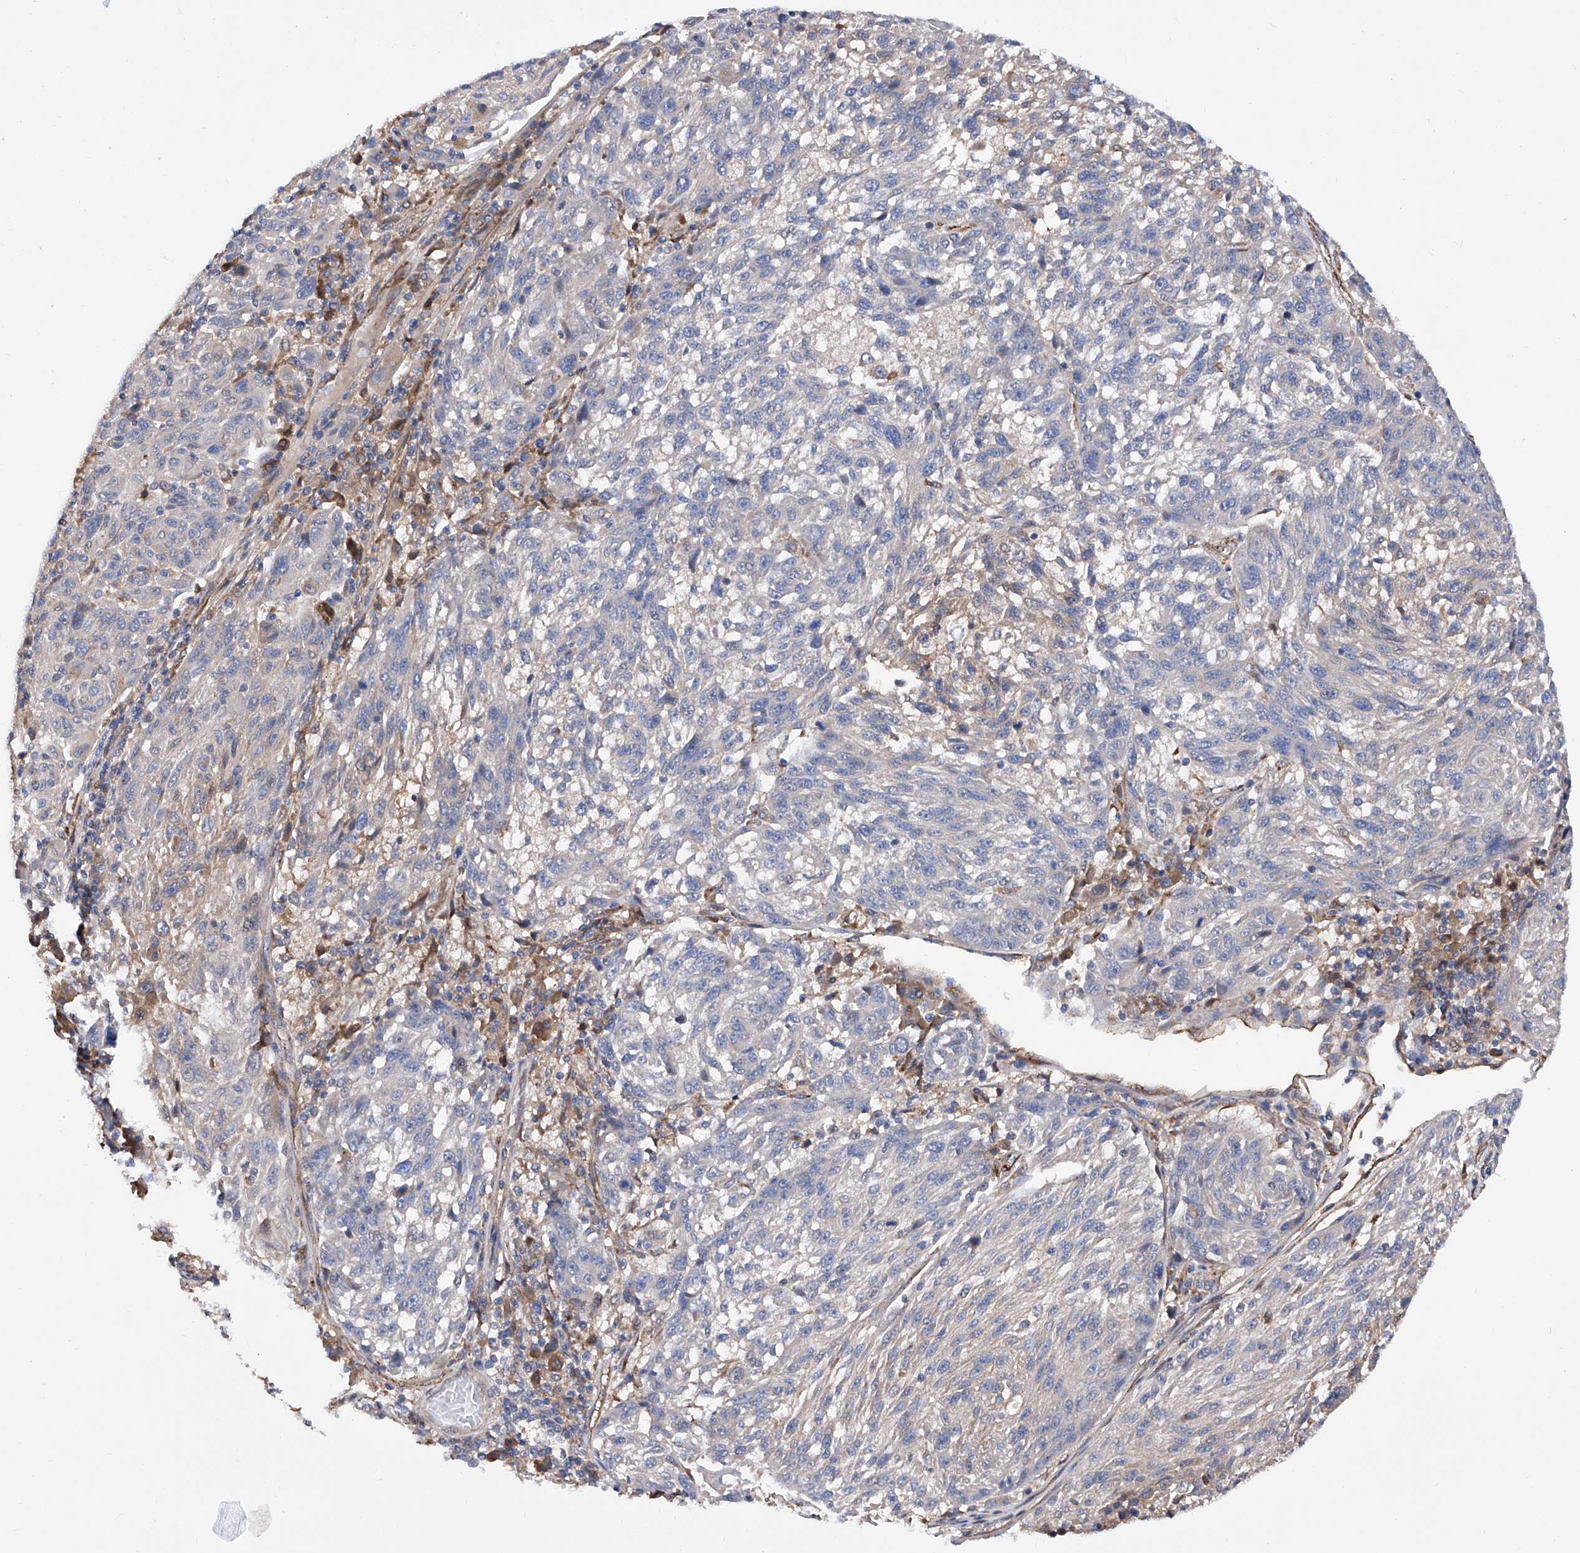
{"staining": {"intensity": "negative", "quantity": "none", "location": "none"}, "tissue": "melanoma", "cell_type": "Tumor cells", "image_type": "cancer", "snomed": [{"axis": "morphology", "description": "Malignant melanoma, NOS"}, {"axis": "topography", "description": "Skin"}], "caption": "The image demonstrates no significant staining in tumor cells of melanoma.", "gene": "INPP5B", "patient": {"sex": "male", "age": 53}}